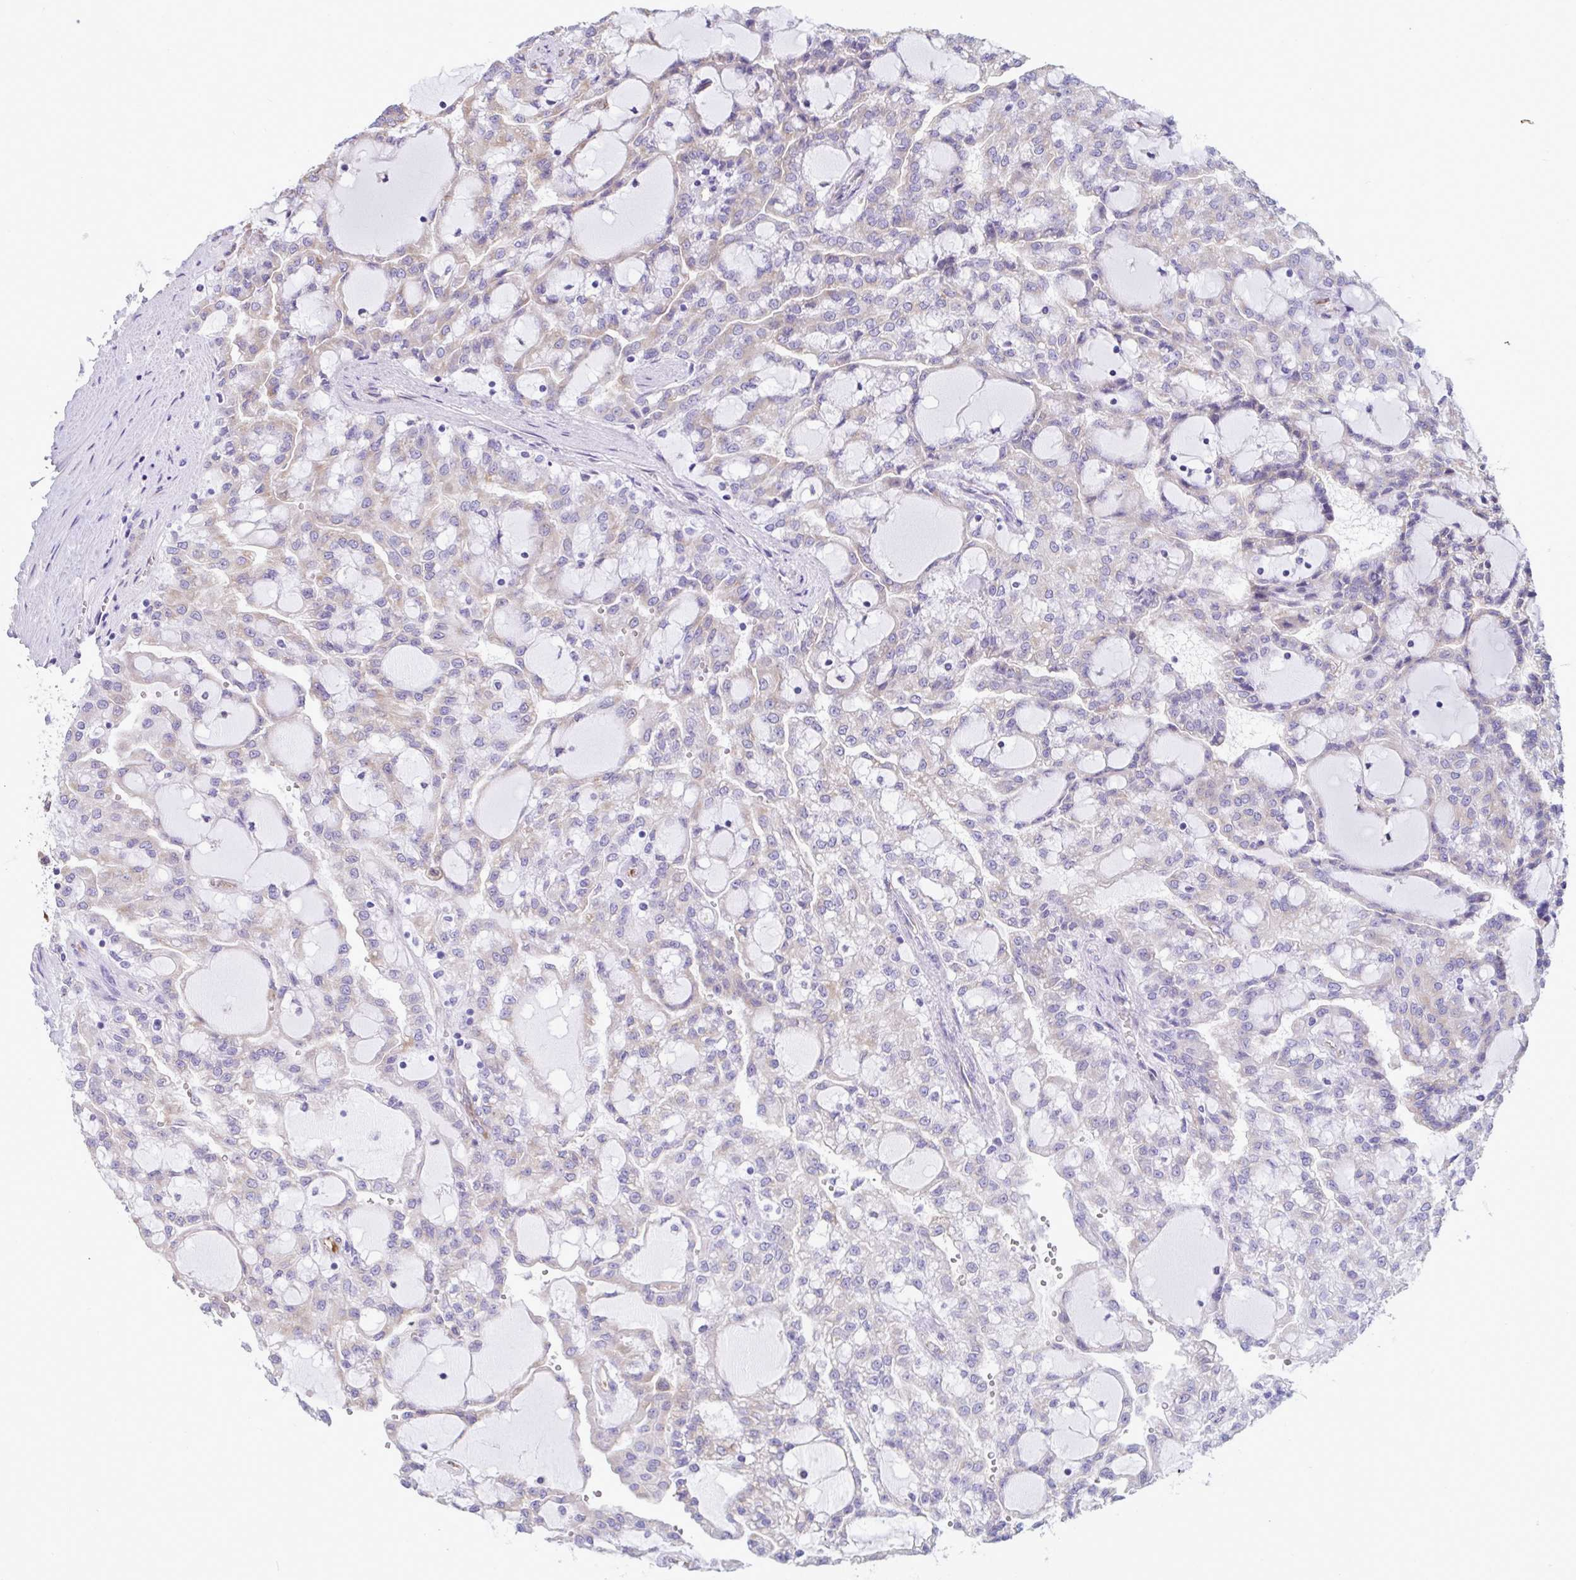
{"staining": {"intensity": "weak", "quantity": "<25%", "location": "cytoplasmic/membranous"}, "tissue": "renal cancer", "cell_type": "Tumor cells", "image_type": "cancer", "snomed": [{"axis": "morphology", "description": "Adenocarcinoma, NOS"}, {"axis": "topography", "description": "Kidney"}], "caption": "IHC micrograph of neoplastic tissue: renal cancer stained with DAB (3,3'-diaminobenzidine) exhibits no significant protein positivity in tumor cells. (Stains: DAB immunohistochemistry with hematoxylin counter stain, Microscopy: brightfield microscopy at high magnification).", "gene": "ASPH", "patient": {"sex": "male", "age": 63}}